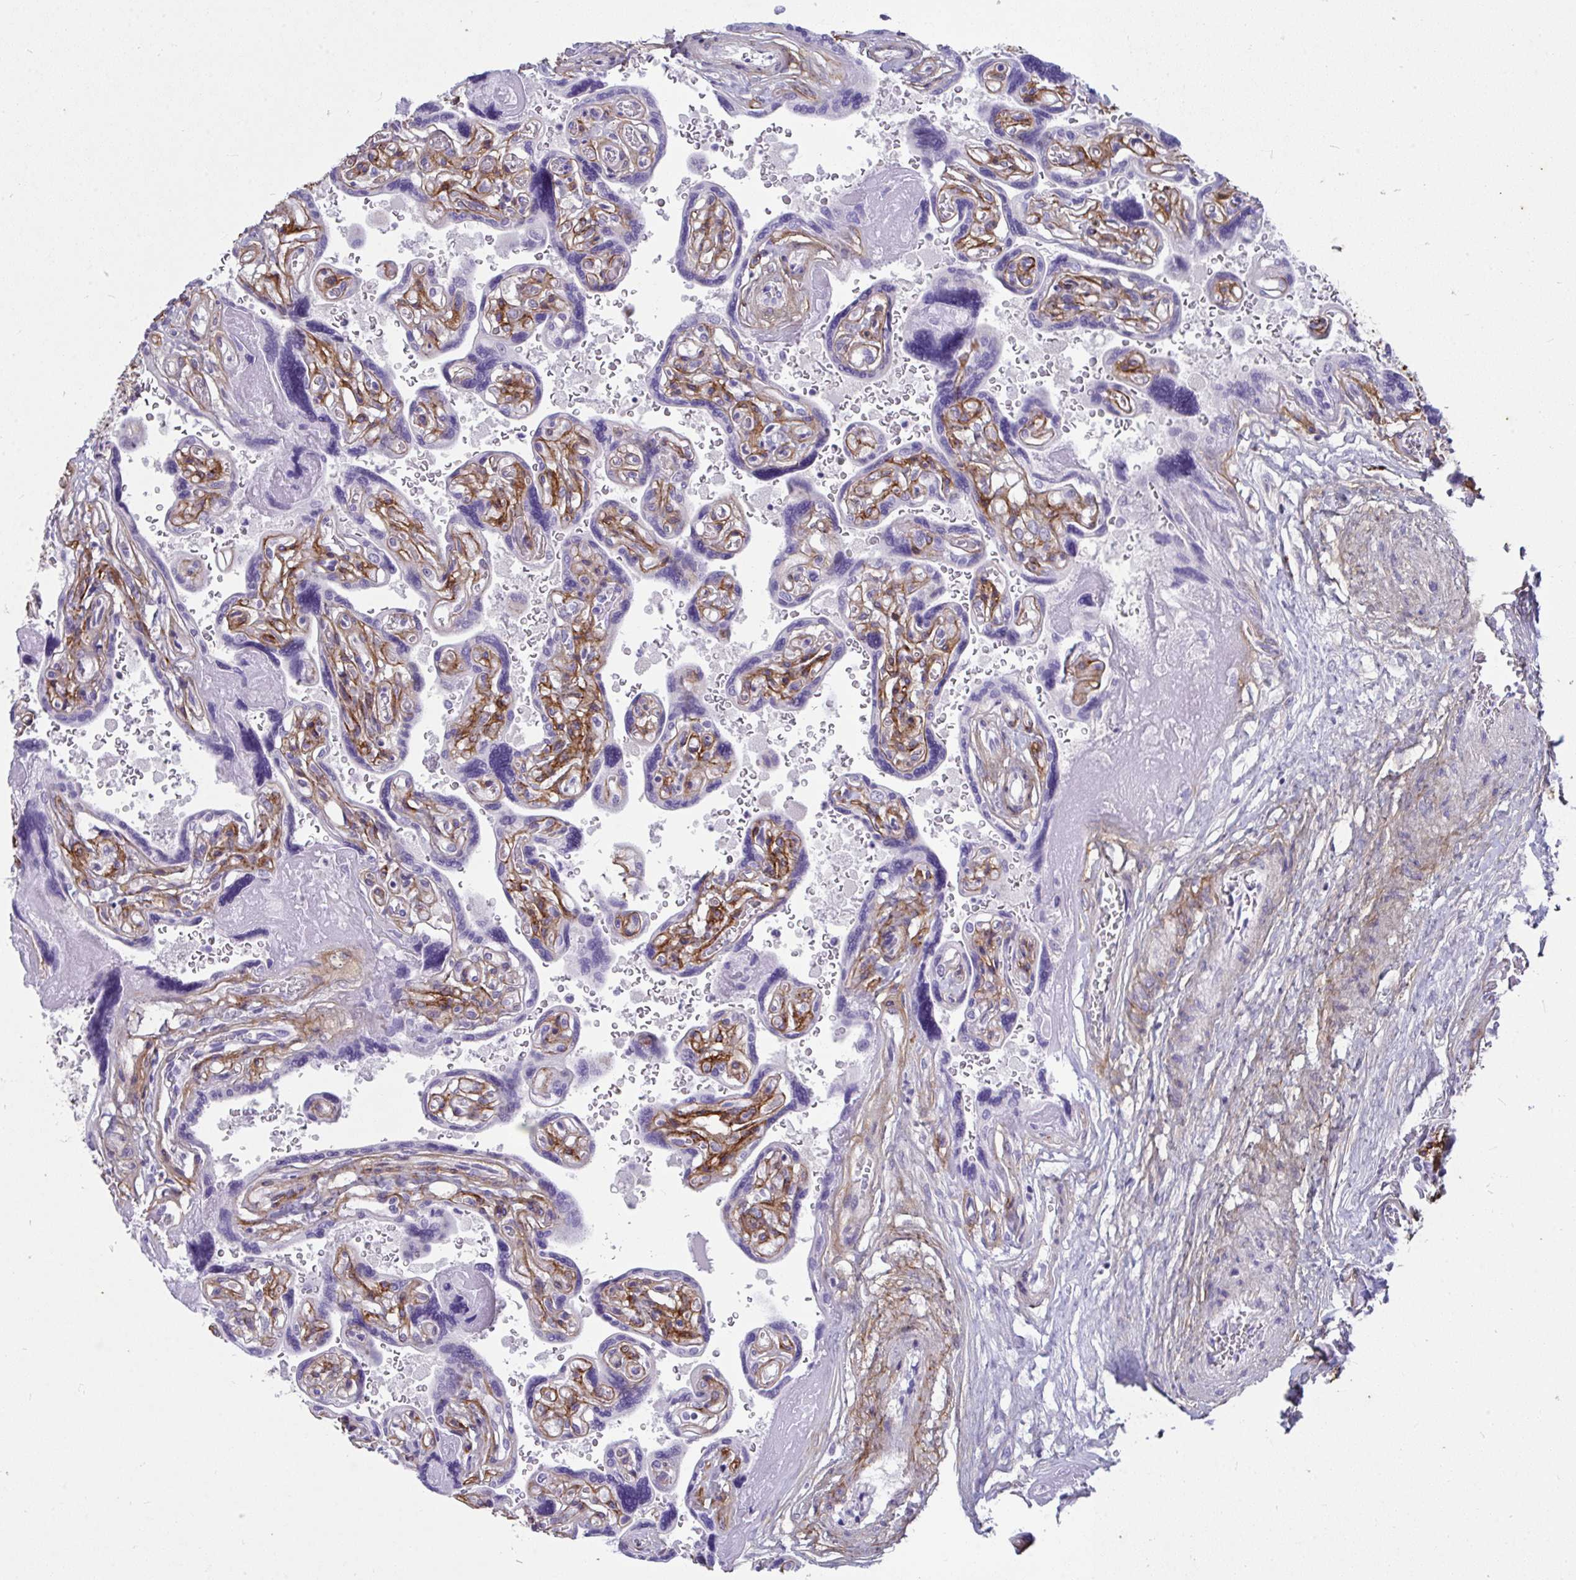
{"staining": {"intensity": "negative", "quantity": "none", "location": "none"}, "tissue": "placenta", "cell_type": "Decidual cells", "image_type": "normal", "snomed": [{"axis": "morphology", "description": "Normal tissue, NOS"}, {"axis": "topography", "description": "Placenta"}], "caption": "Human placenta stained for a protein using IHC displays no positivity in decidual cells.", "gene": "LHFPL6", "patient": {"sex": "female", "age": 32}}